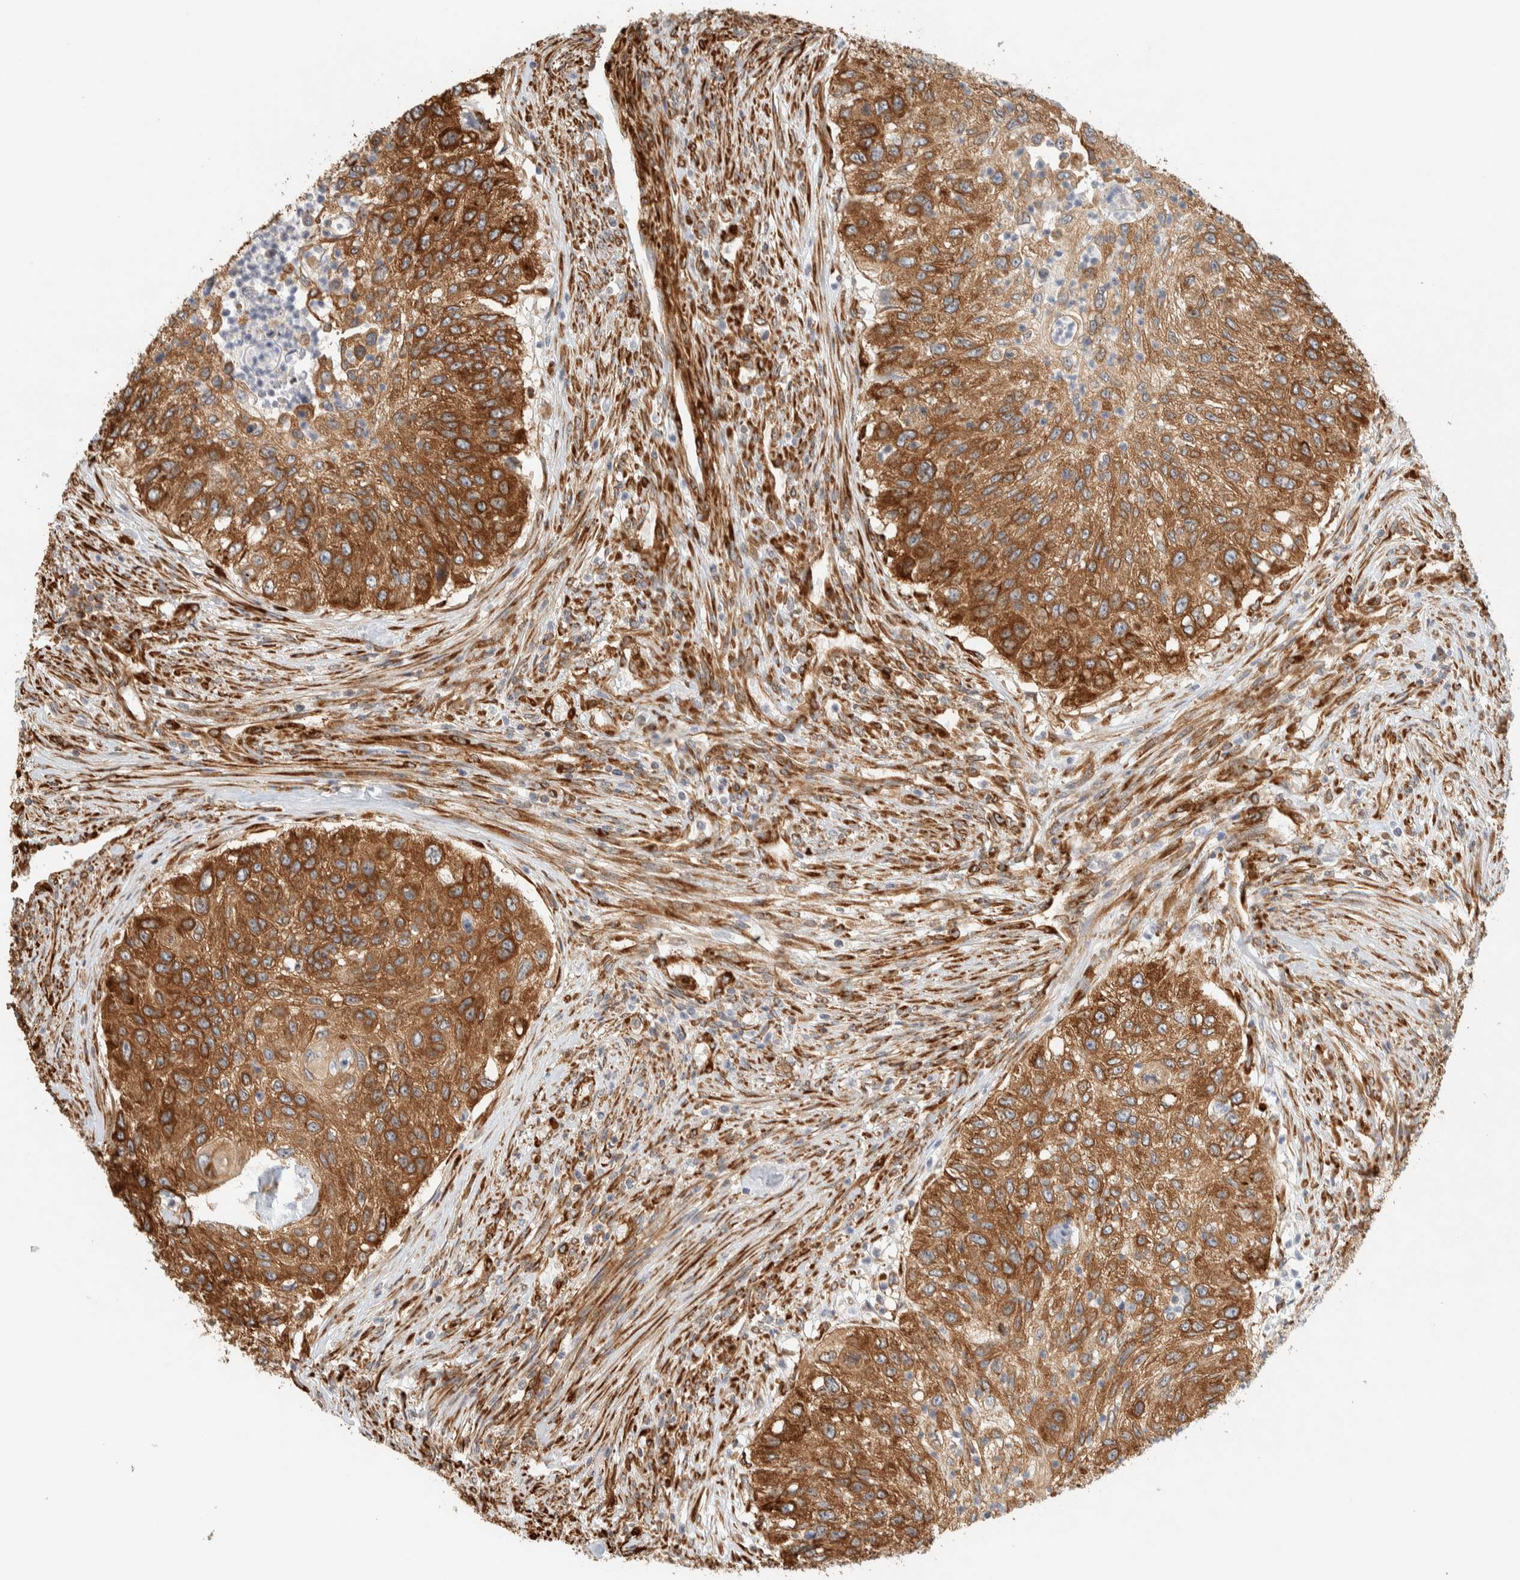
{"staining": {"intensity": "strong", "quantity": ">75%", "location": "cytoplasmic/membranous"}, "tissue": "urothelial cancer", "cell_type": "Tumor cells", "image_type": "cancer", "snomed": [{"axis": "morphology", "description": "Urothelial carcinoma, High grade"}, {"axis": "topography", "description": "Urinary bladder"}], "caption": "An image of high-grade urothelial carcinoma stained for a protein shows strong cytoplasmic/membranous brown staining in tumor cells.", "gene": "LLGL2", "patient": {"sex": "female", "age": 60}}